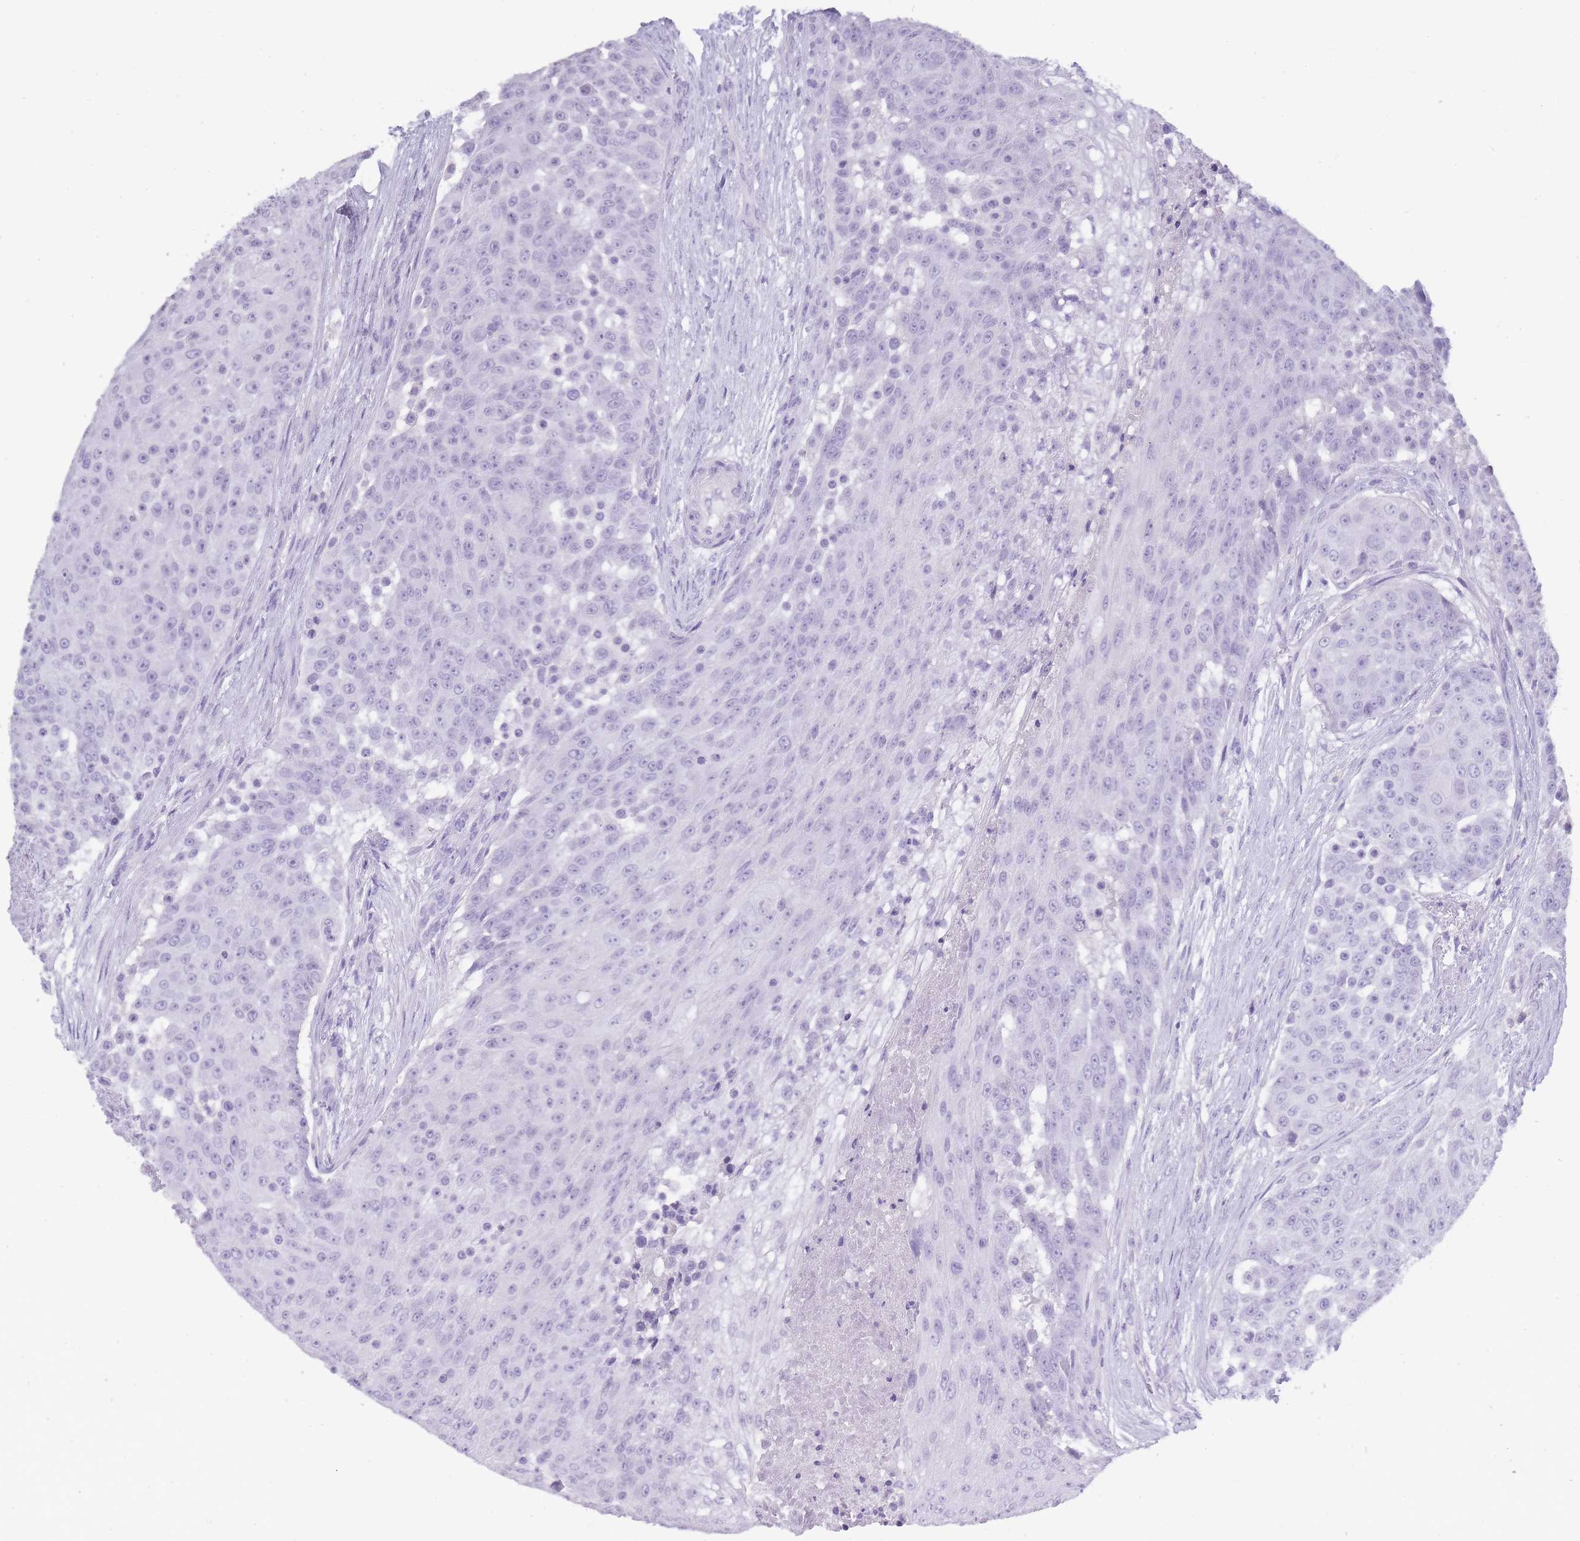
{"staining": {"intensity": "negative", "quantity": "none", "location": "none"}, "tissue": "urothelial cancer", "cell_type": "Tumor cells", "image_type": "cancer", "snomed": [{"axis": "morphology", "description": "Urothelial carcinoma, High grade"}, {"axis": "topography", "description": "Urinary bladder"}], "caption": "An immunohistochemistry photomicrograph of urothelial cancer is shown. There is no staining in tumor cells of urothelial cancer.", "gene": "TCP11", "patient": {"sex": "female", "age": 63}}